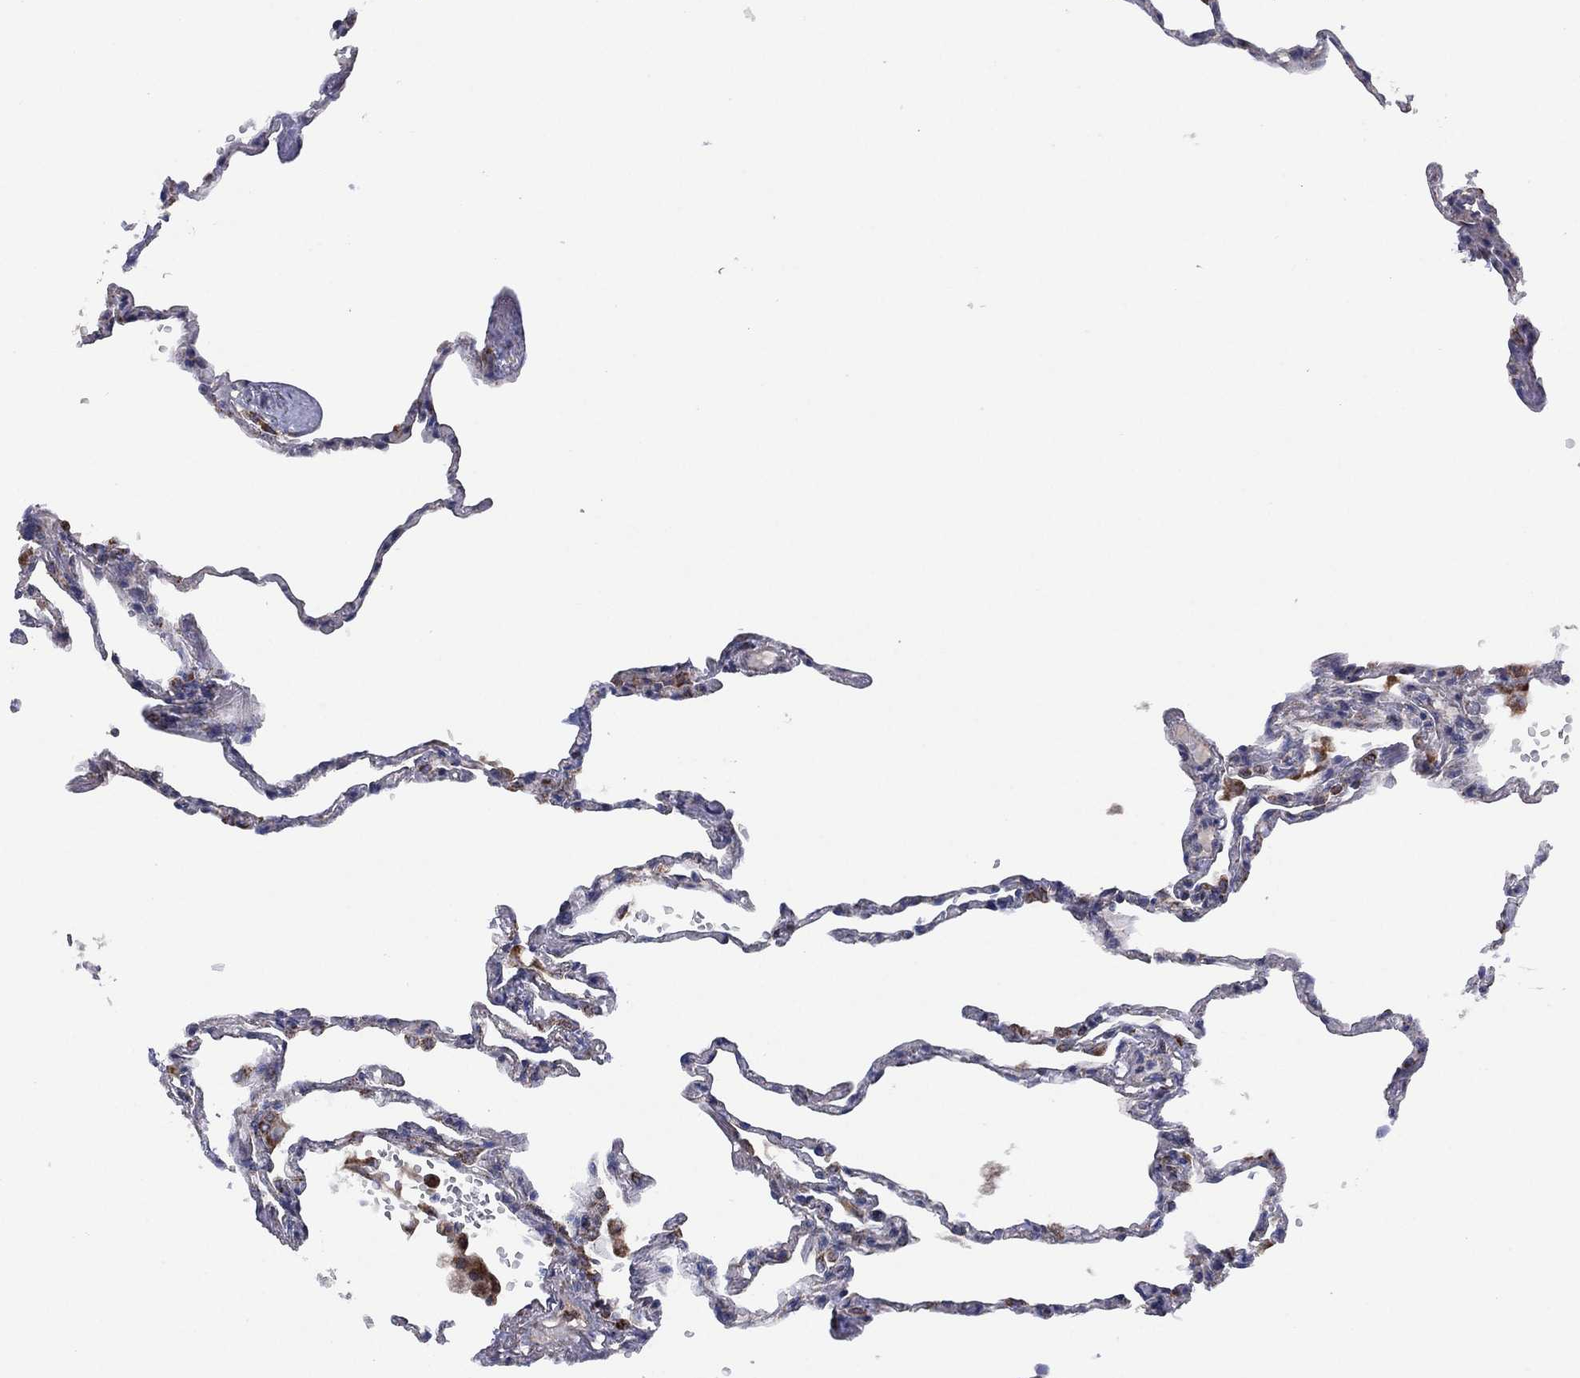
{"staining": {"intensity": "moderate", "quantity": "<25%", "location": "cytoplasmic/membranous"}, "tissue": "lung", "cell_type": "Alveolar cells", "image_type": "normal", "snomed": [{"axis": "morphology", "description": "Normal tissue, NOS"}, {"axis": "topography", "description": "Lung"}], "caption": "Immunohistochemistry (IHC) photomicrograph of benign lung: lung stained using IHC exhibits low levels of moderate protein expression localized specifically in the cytoplasmic/membranous of alveolar cells, appearing as a cytoplasmic/membranous brown color.", "gene": "PPP2R5A", "patient": {"sex": "male", "age": 78}}